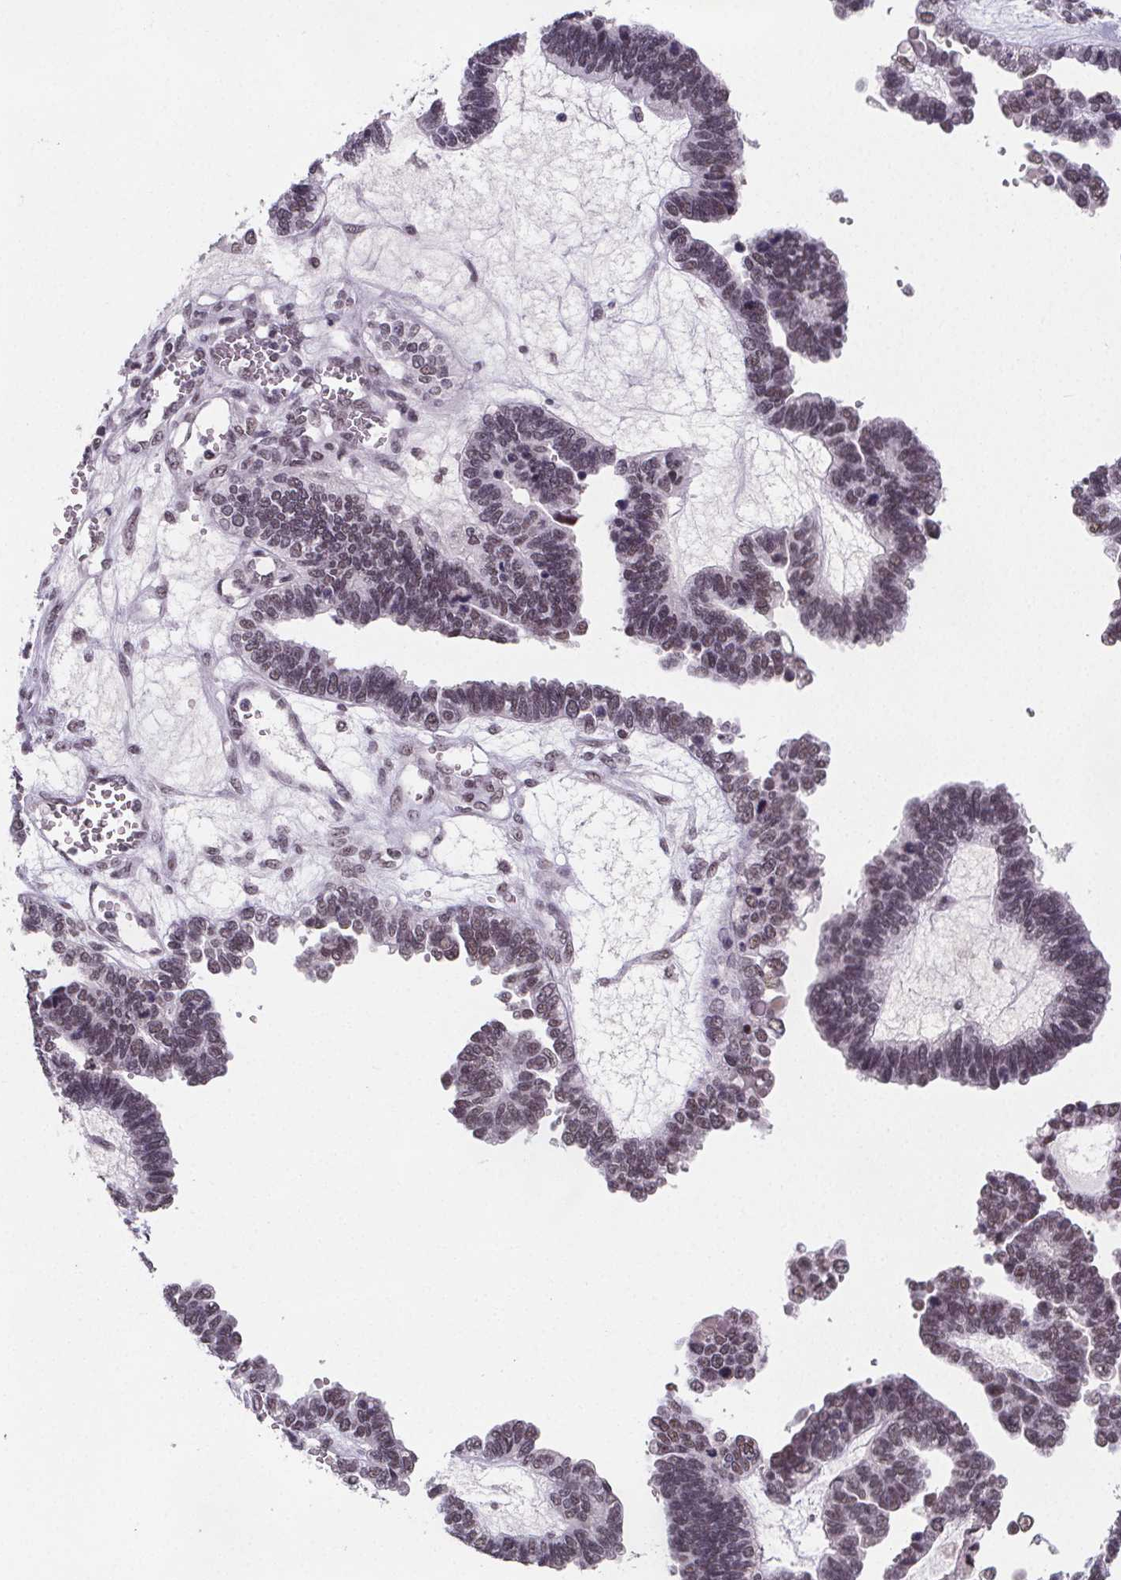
{"staining": {"intensity": "weak", "quantity": "<25%", "location": "nuclear"}, "tissue": "ovarian cancer", "cell_type": "Tumor cells", "image_type": "cancer", "snomed": [{"axis": "morphology", "description": "Cystadenocarcinoma, serous, NOS"}, {"axis": "topography", "description": "Ovary"}], "caption": "IHC of human ovarian cancer exhibits no expression in tumor cells. (DAB (3,3'-diaminobenzidine) IHC with hematoxylin counter stain).", "gene": "ZNF572", "patient": {"sex": "female", "age": 51}}